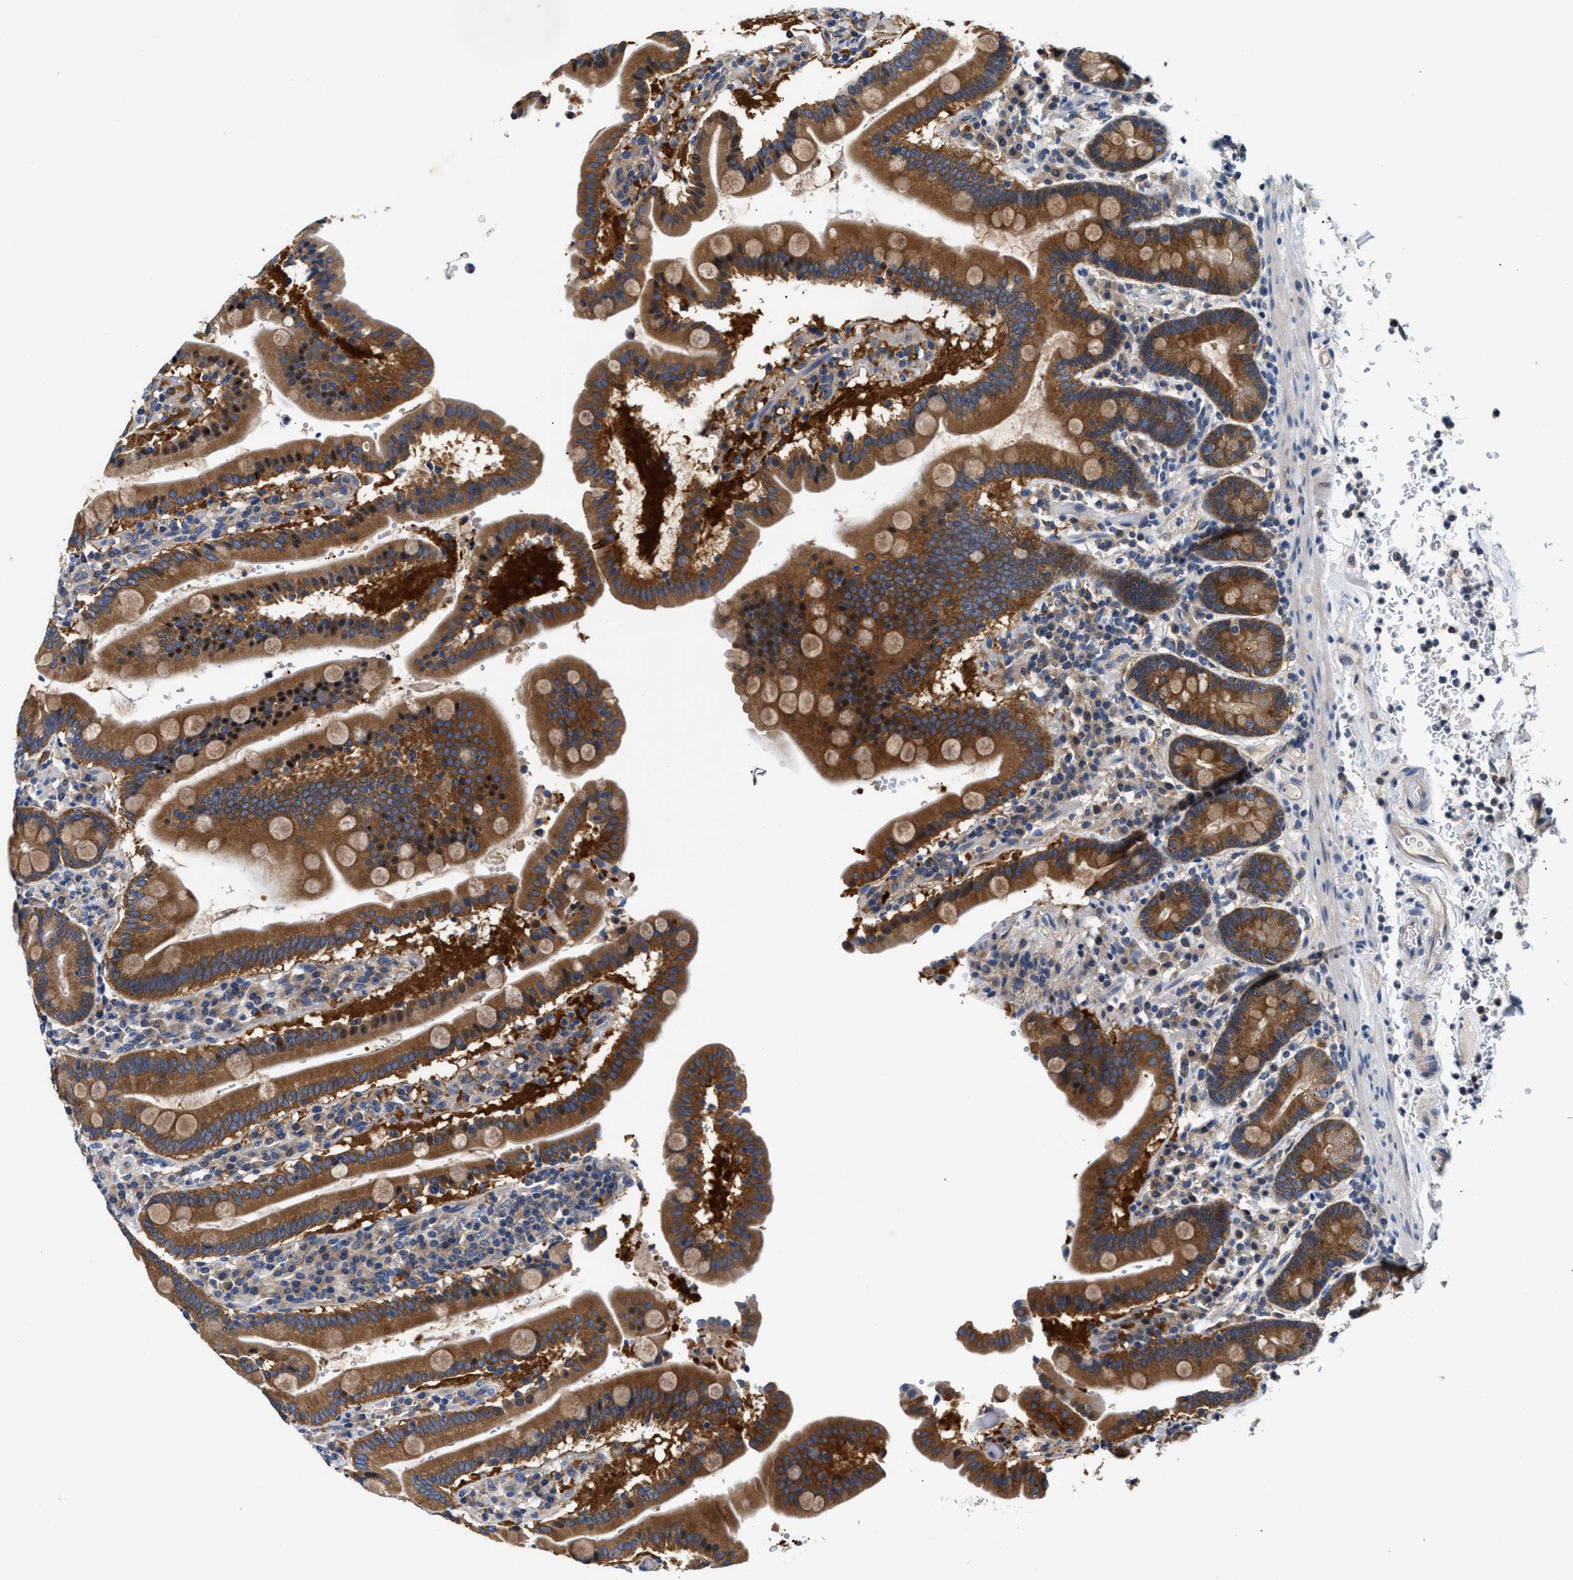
{"staining": {"intensity": "strong", "quantity": "25%-75%", "location": "cytoplasmic/membranous,nuclear"}, "tissue": "duodenum", "cell_type": "Glandular cells", "image_type": "normal", "snomed": [{"axis": "morphology", "description": "Normal tissue, NOS"}, {"axis": "topography", "description": "Small intestine, NOS"}], "caption": "Approximately 25%-75% of glandular cells in normal human duodenum show strong cytoplasmic/membranous,nuclear protein positivity as visualized by brown immunohistochemical staining.", "gene": "FAM185A", "patient": {"sex": "female", "age": 71}}